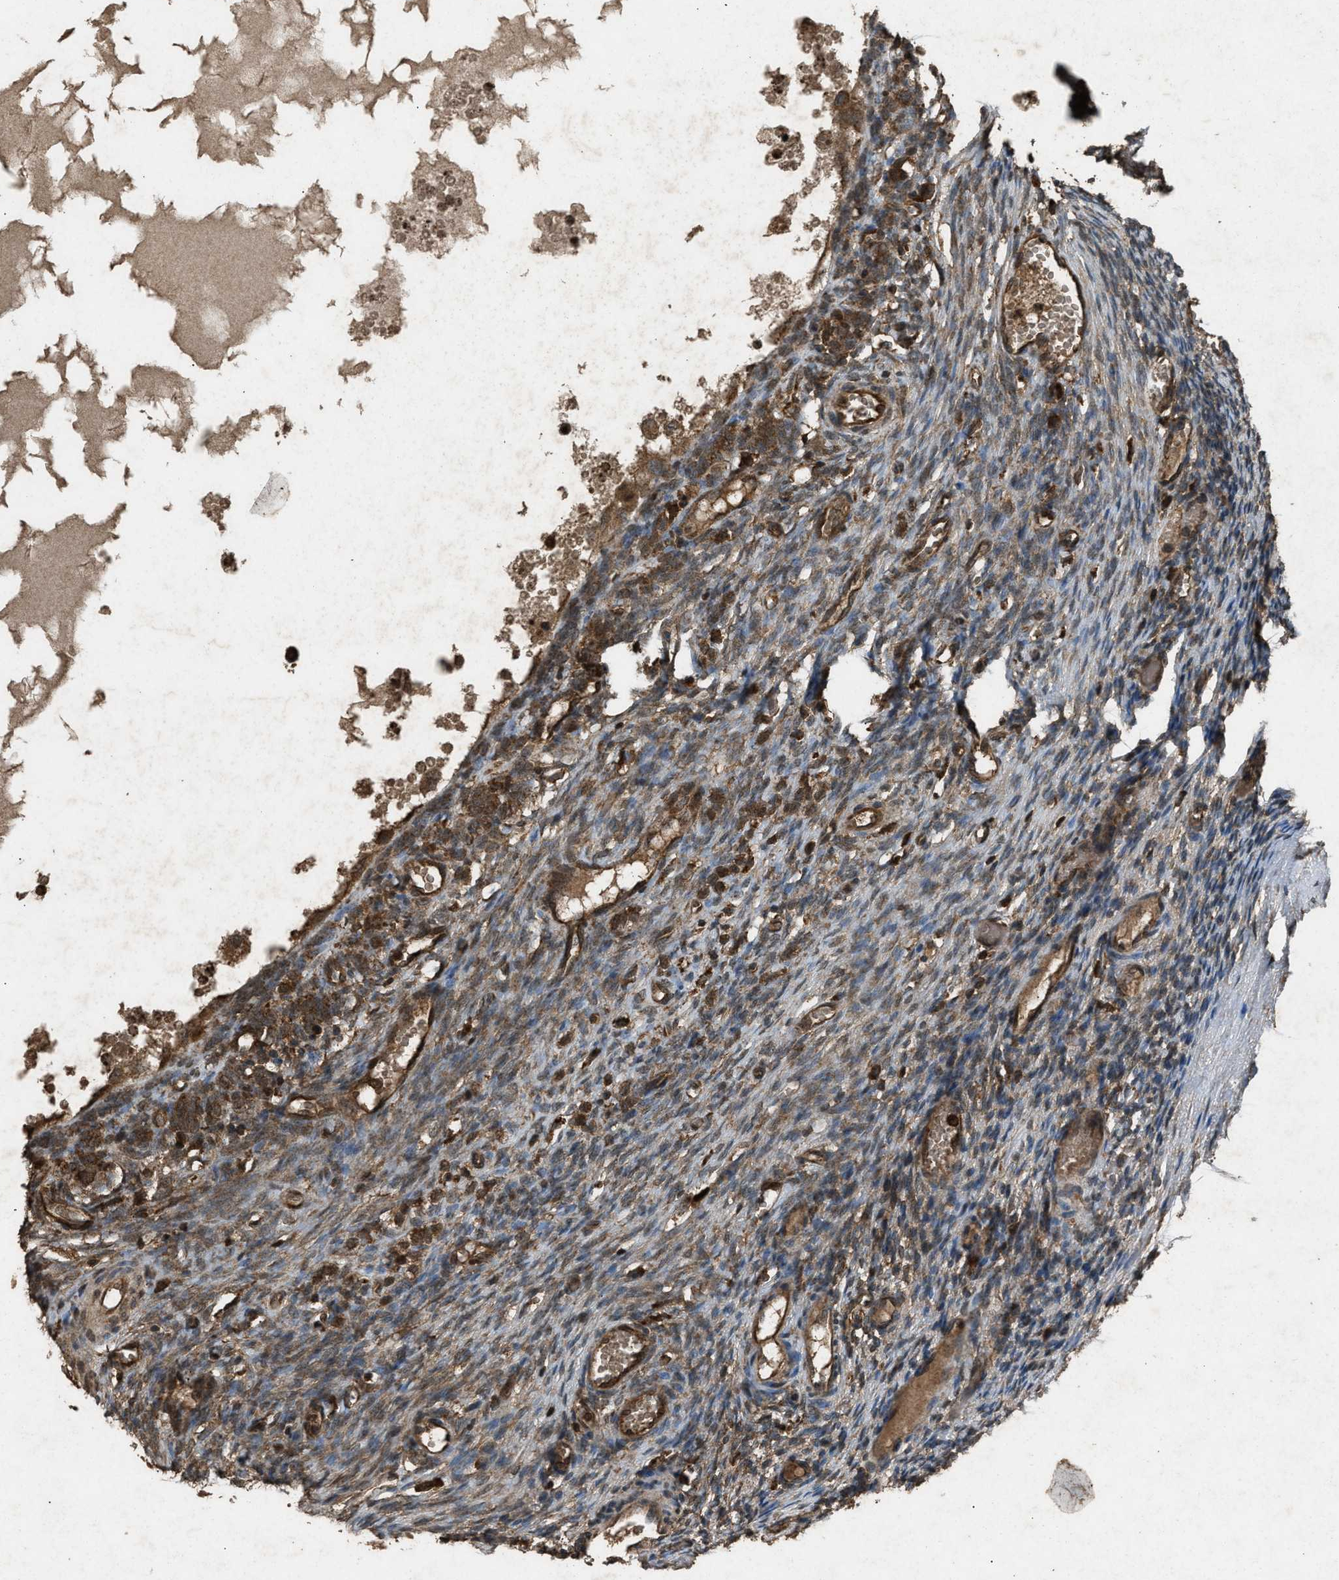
{"staining": {"intensity": "moderate", "quantity": ">75%", "location": "cytoplasmic/membranous"}, "tissue": "ovary", "cell_type": "Follicle cells", "image_type": "normal", "snomed": [{"axis": "morphology", "description": "Normal tissue, NOS"}, {"axis": "topography", "description": "Ovary"}], "caption": "Benign ovary exhibits moderate cytoplasmic/membranous expression in about >75% of follicle cells Using DAB (3,3'-diaminobenzidine) (brown) and hematoxylin (blue) stains, captured at high magnification using brightfield microscopy..", "gene": "OAS1", "patient": {"sex": "female", "age": 35}}